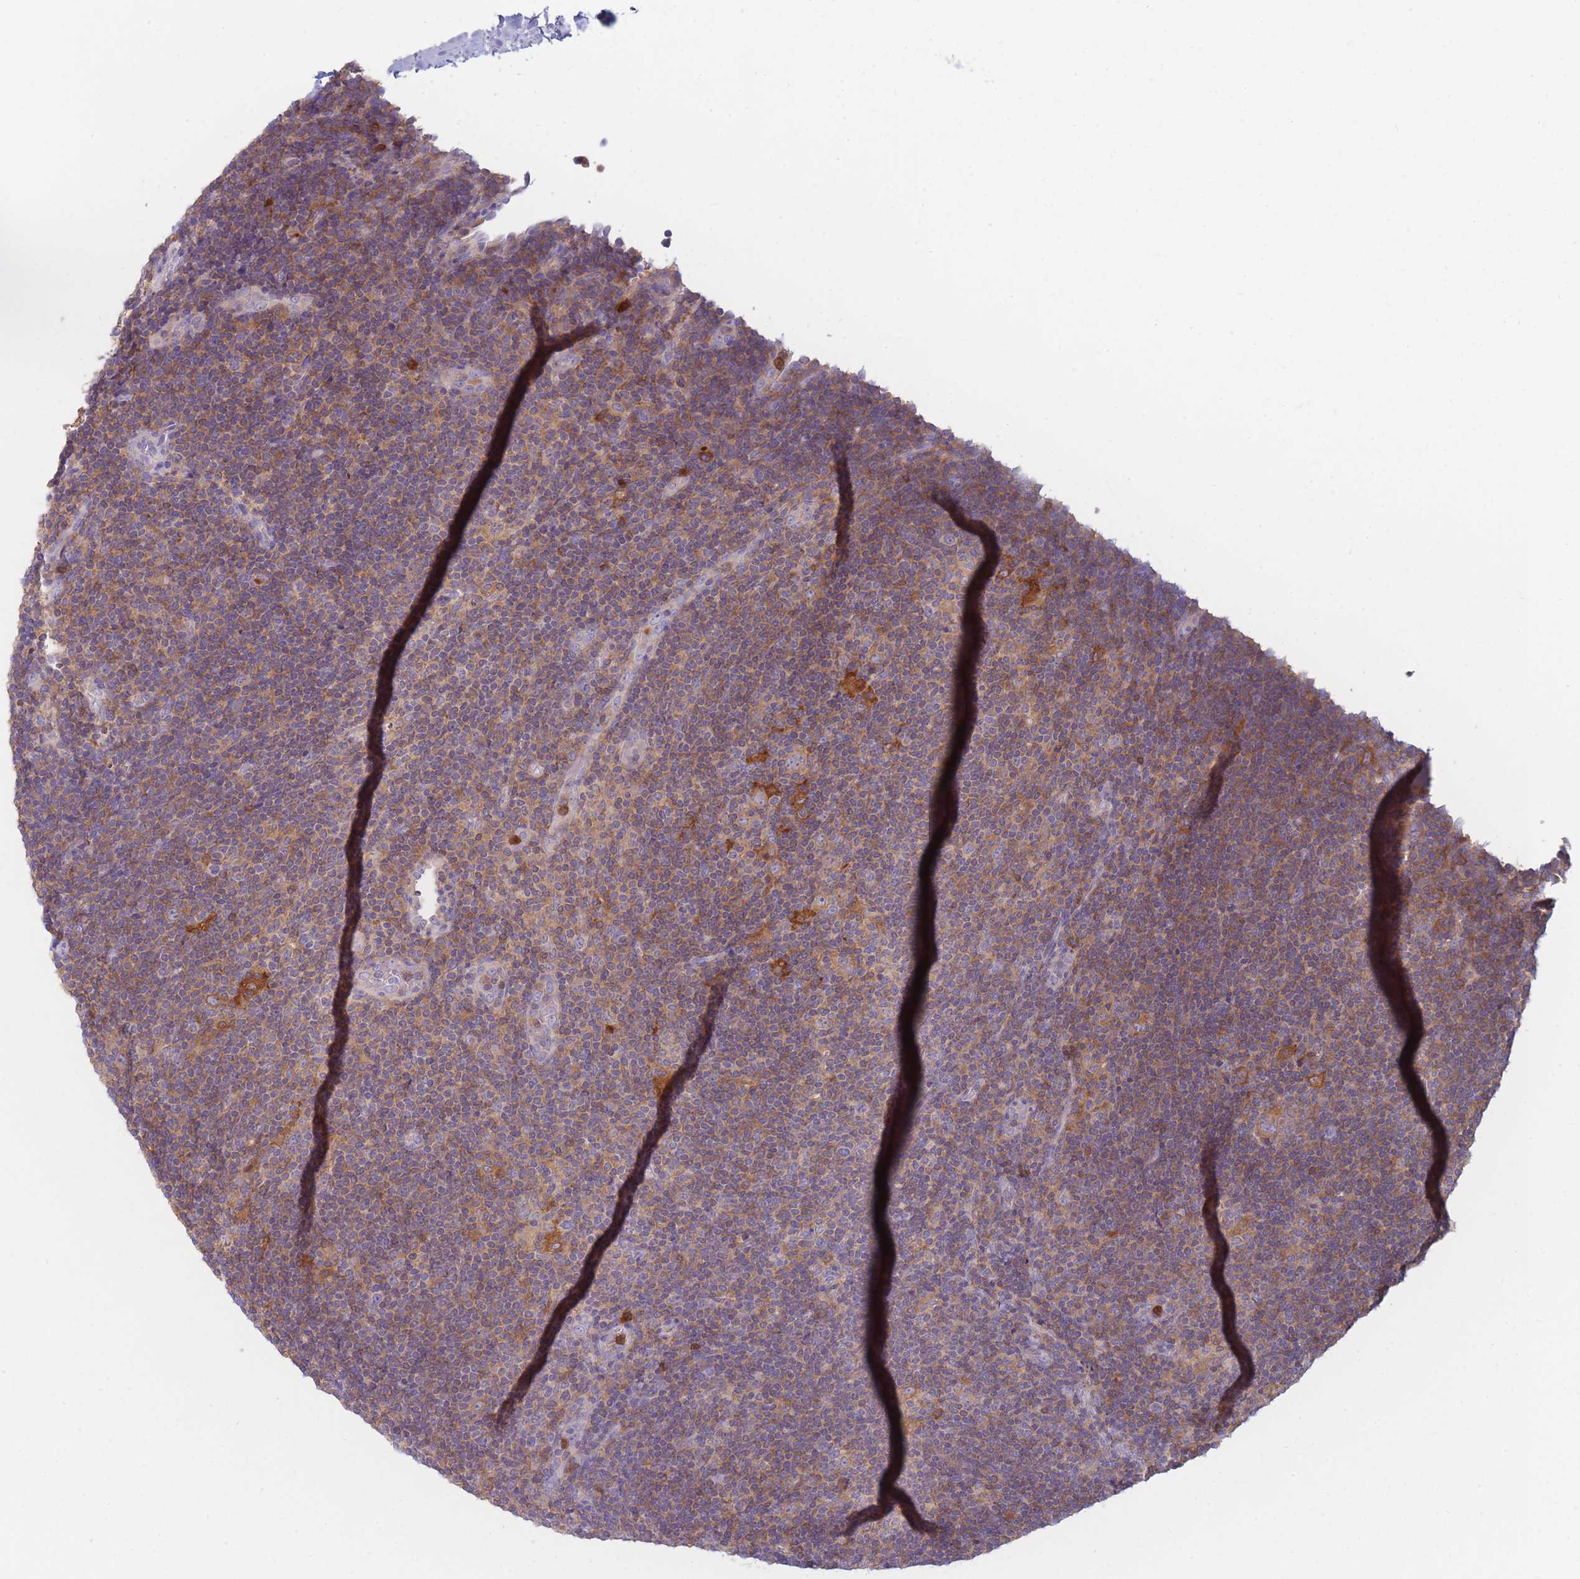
{"staining": {"intensity": "weak", "quantity": "25%-75%", "location": "cytoplasmic/membranous"}, "tissue": "lymphoma", "cell_type": "Tumor cells", "image_type": "cancer", "snomed": [{"axis": "morphology", "description": "Hodgkin's disease, NOS"}, {"axis": "topography", "description": "Lymph node"}], "caption": "Weak cytoplasmic/membranous protein staining is present in approximately 25%-75% of tumor cells in Hodgkin's disease. The staining was performed using DAB (3,3'-diaminobenzidine) to visualize the protein expression in brown, while the nuclei were stained in blue with hematoxylin (Magnification: 20x).", "gene": "ST3GAL4", "patient": {"sex": "female", "age": 57}}